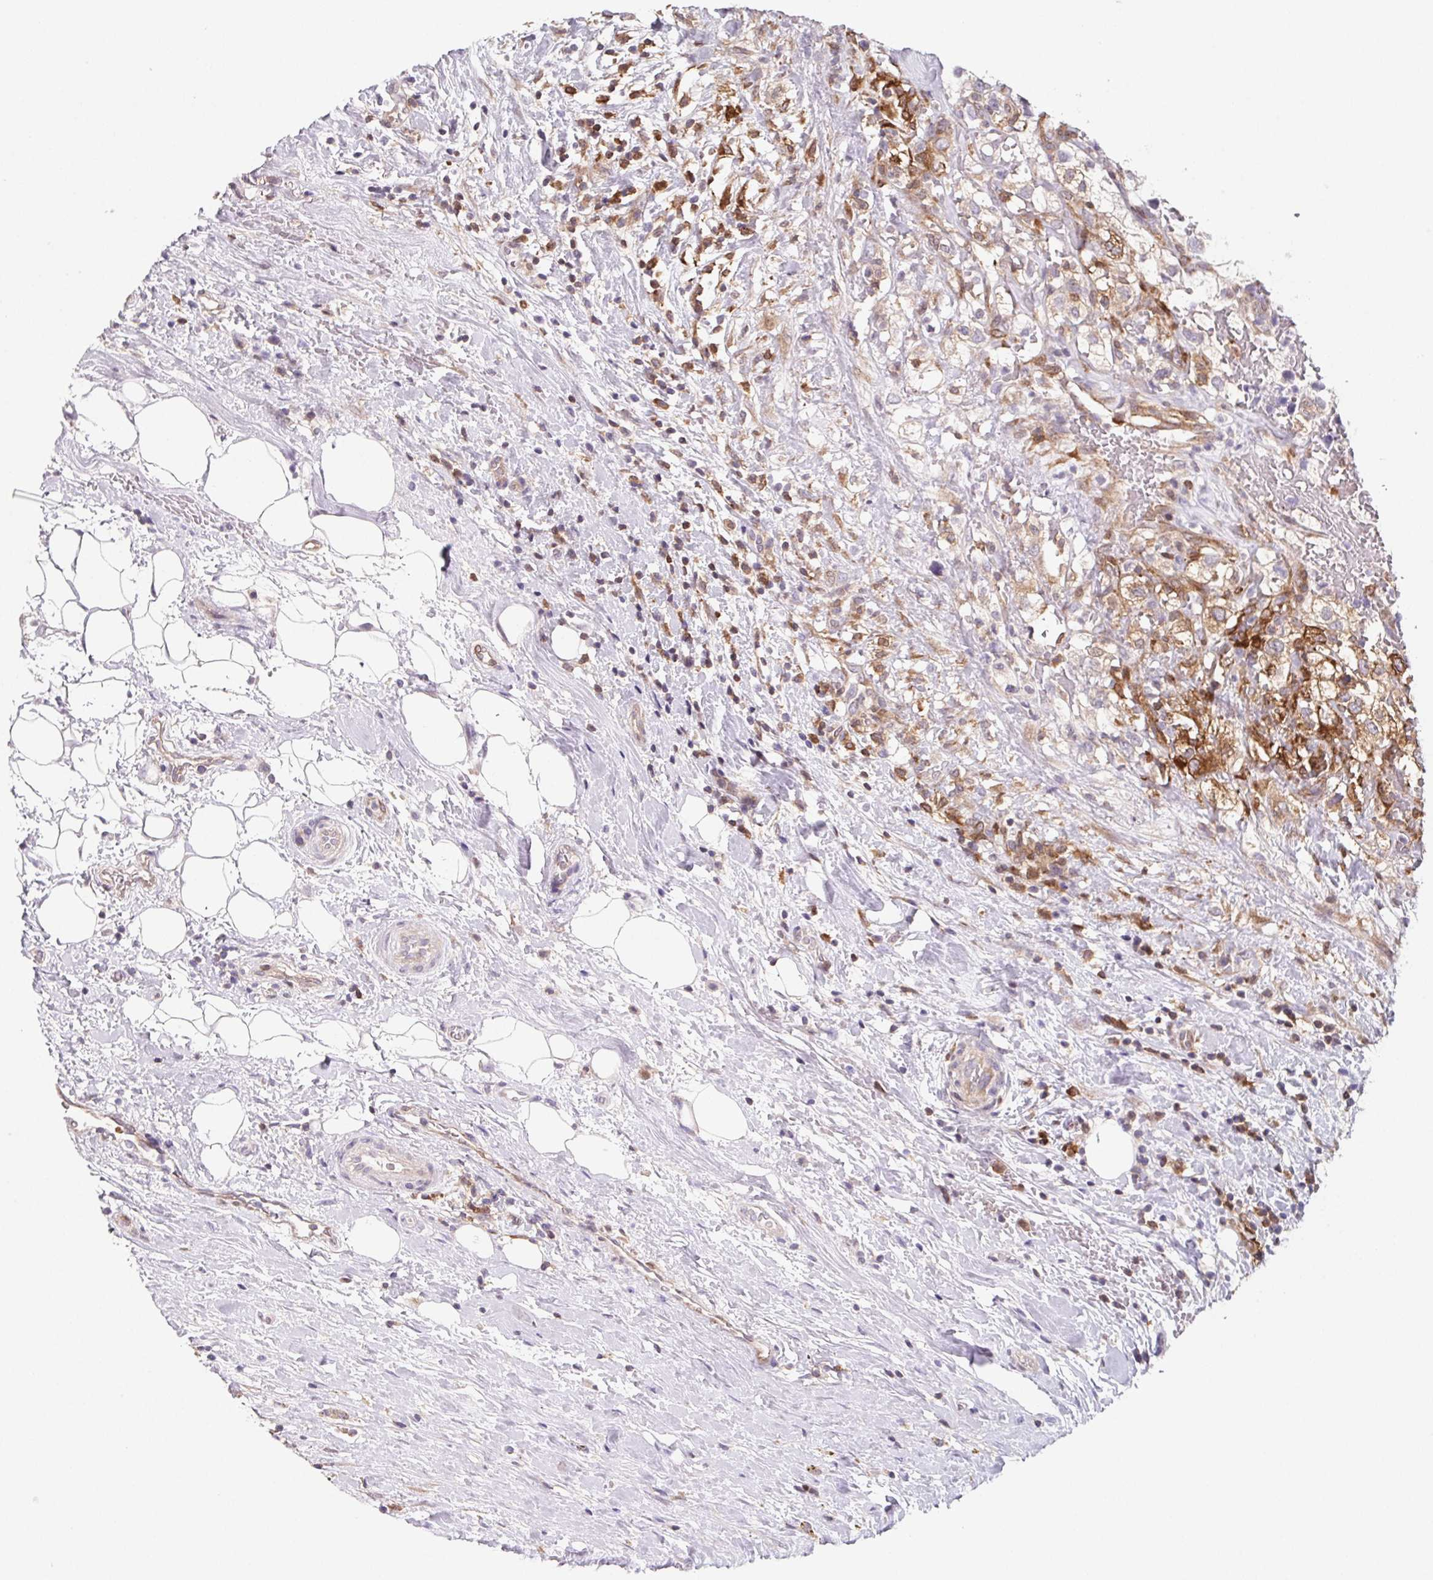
{"staining": {"intensity": "moderate", "quantity": "<25%", "location": "cytoplasmic/membranous"}, "tissue": "renal cancer", "cell_type": "Tumor cells", "image_type": "cancer", "snomed": [{"axis": "morphology", "description": "Adenocarcinoma, NOS"}, {"axis": "topography", "description": "Kidney"}], "caption": "The histopathology image shows staining of renal cancer (adenocarcinoma), revealing moderate cytoplasmic/membranous protein staining (brown color) within tumor cells.", "gene": "GBP1", "patient": {"sex": "male", "age": 59}}